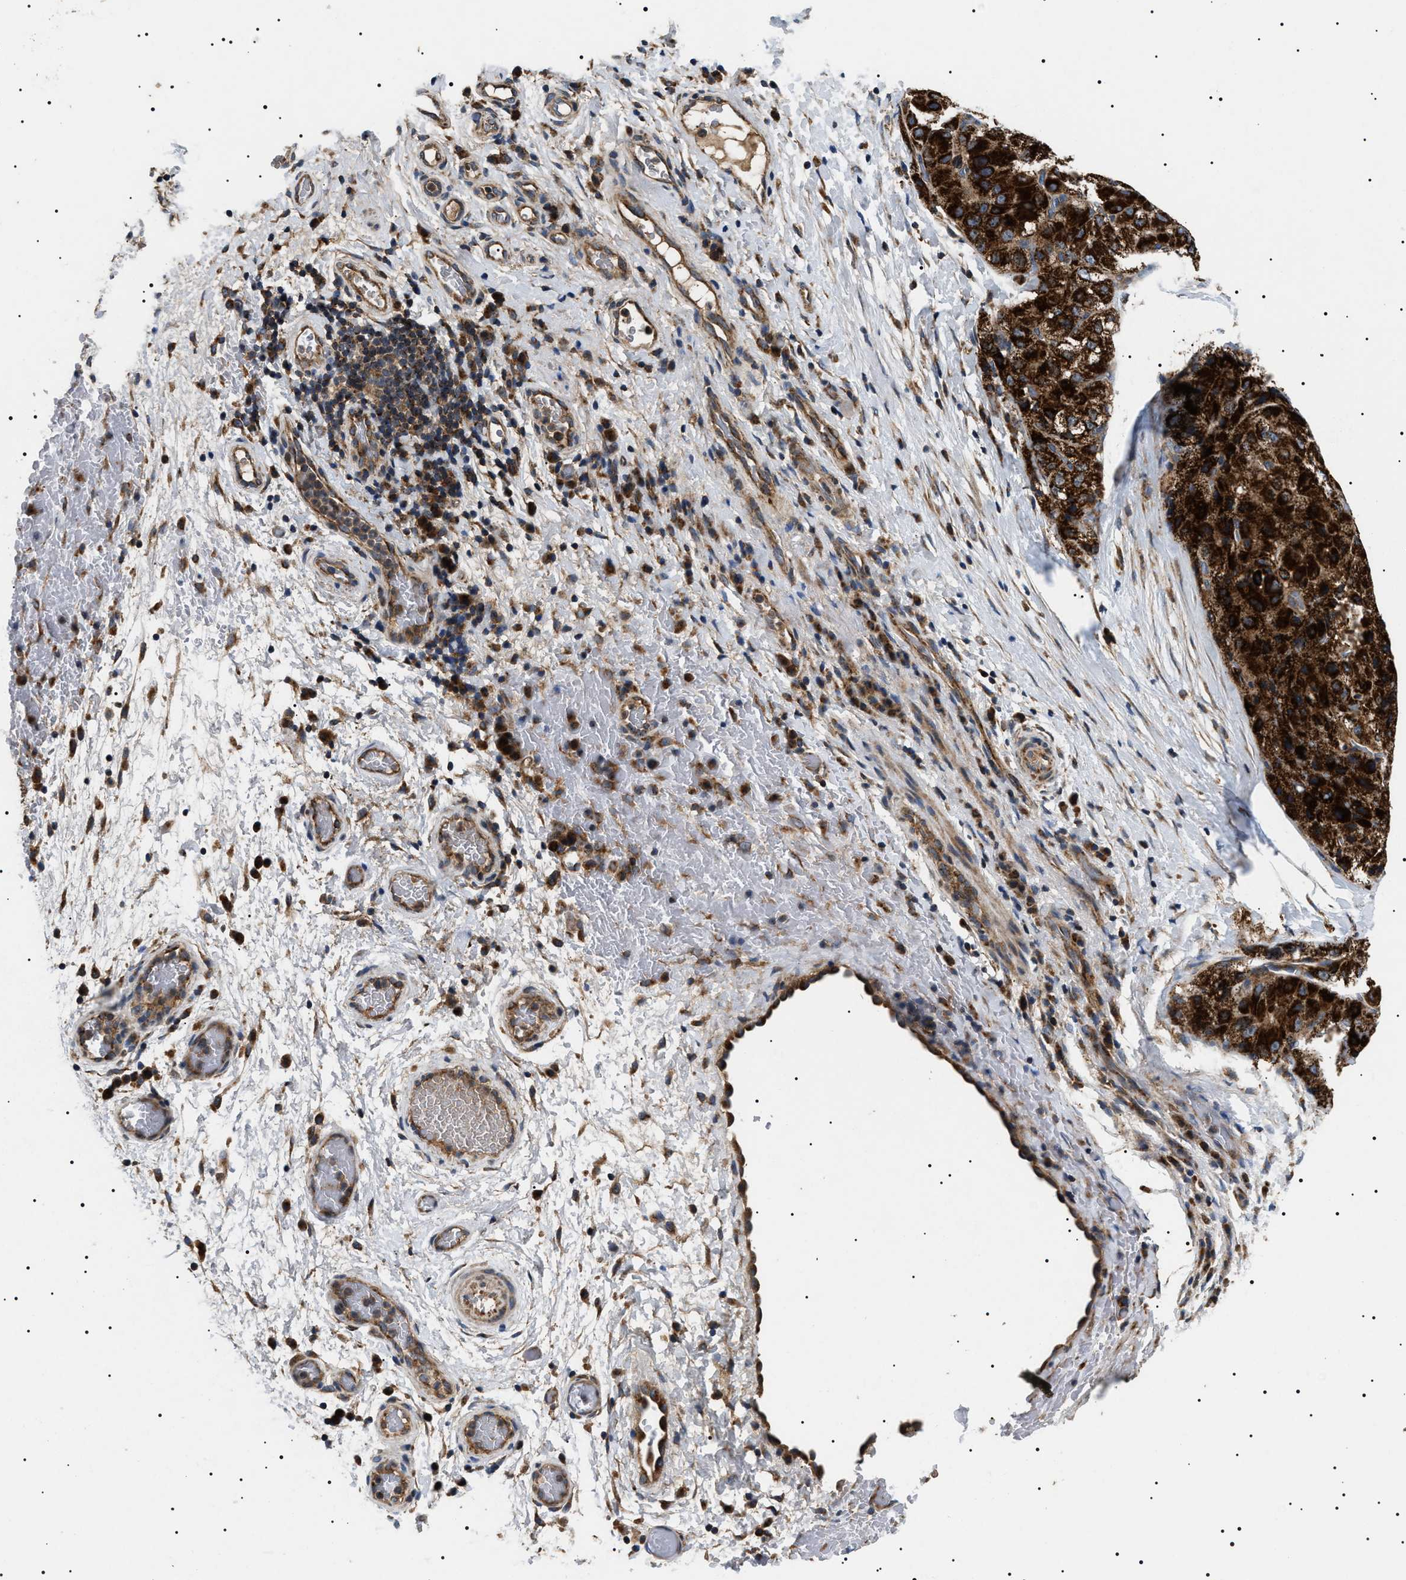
{"staining": {"intensity": "strong", "quantity": ">75%", "location": "cytoplasmic/membranous"}, "tissue": "liver cancer", "cell_type": "Tumor cells", "image_type": "cancer", "snomed": [{"axis": "morphology", "description": "Carcinoma, Hepatocellular, NOS"}, {"axis": "topography", "description": "Liver"}], "caption": "This is an image of immunohistochemistry (IHC) staining of liver cancer (hepatocellular carcinoma), which shows strong staining in the cytoplasmic/membranous of tumor cells.", "gene": "OXSM", "patient": {"sex": "male", "age": 80}}